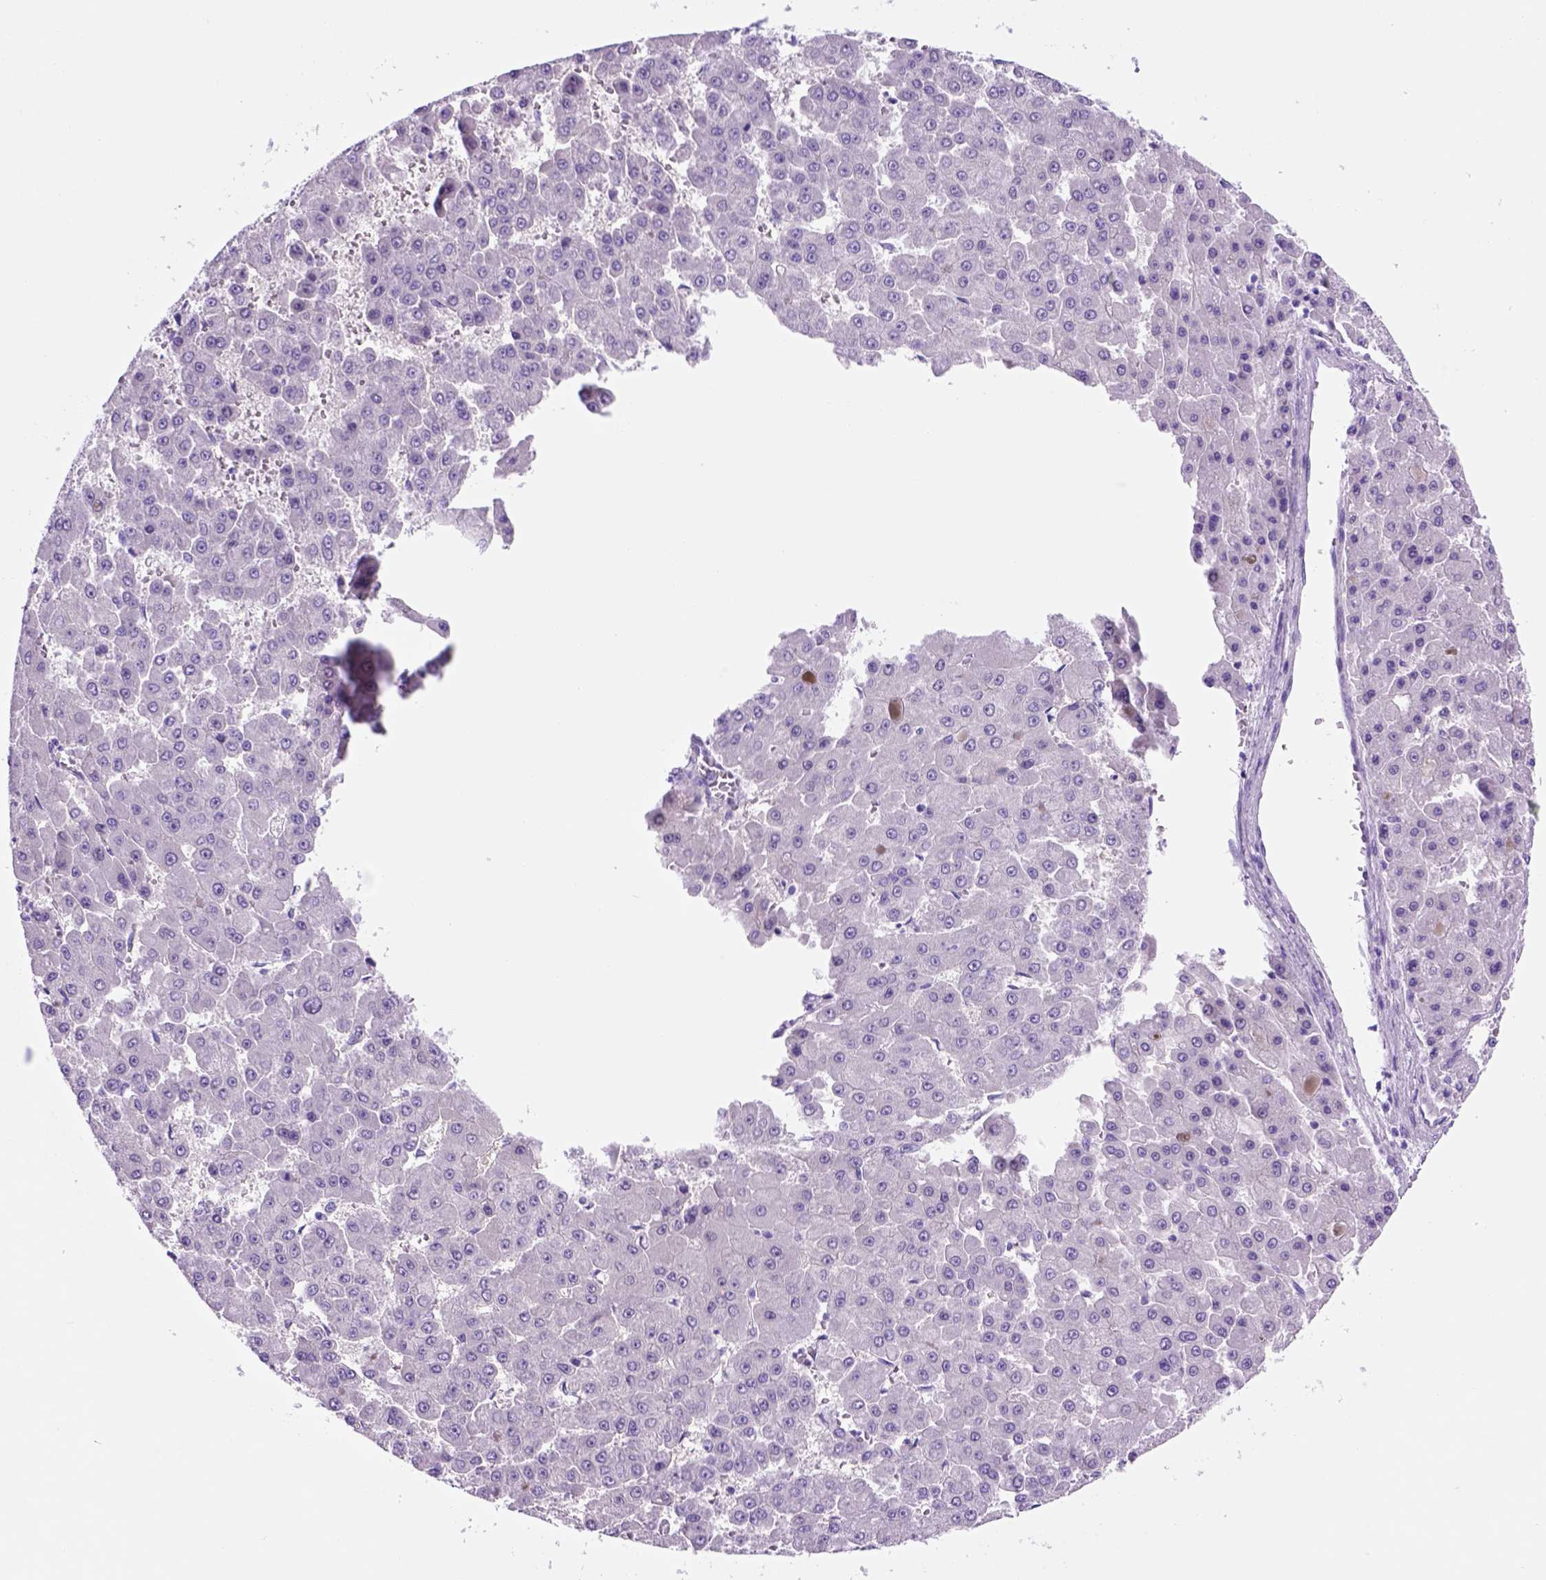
{"staining": {"intensity": "negative", "quantity": "none", "location": "none"}, "tissue": "liver cancer", "cell_type": "Tumor cells", "image_type": "cancer", "snomed": [{"axis": "morphology", "description": "Carcinoma, Hepatocellular, NOS"}, {"axis": "topography", "description": "Liver"}], "caption": "Human liver cancer stained for a protein using IHC shows no staining in tumor cells.", "gene": "HHIPL2", "patient": {"sex": "male", "age": 78}}